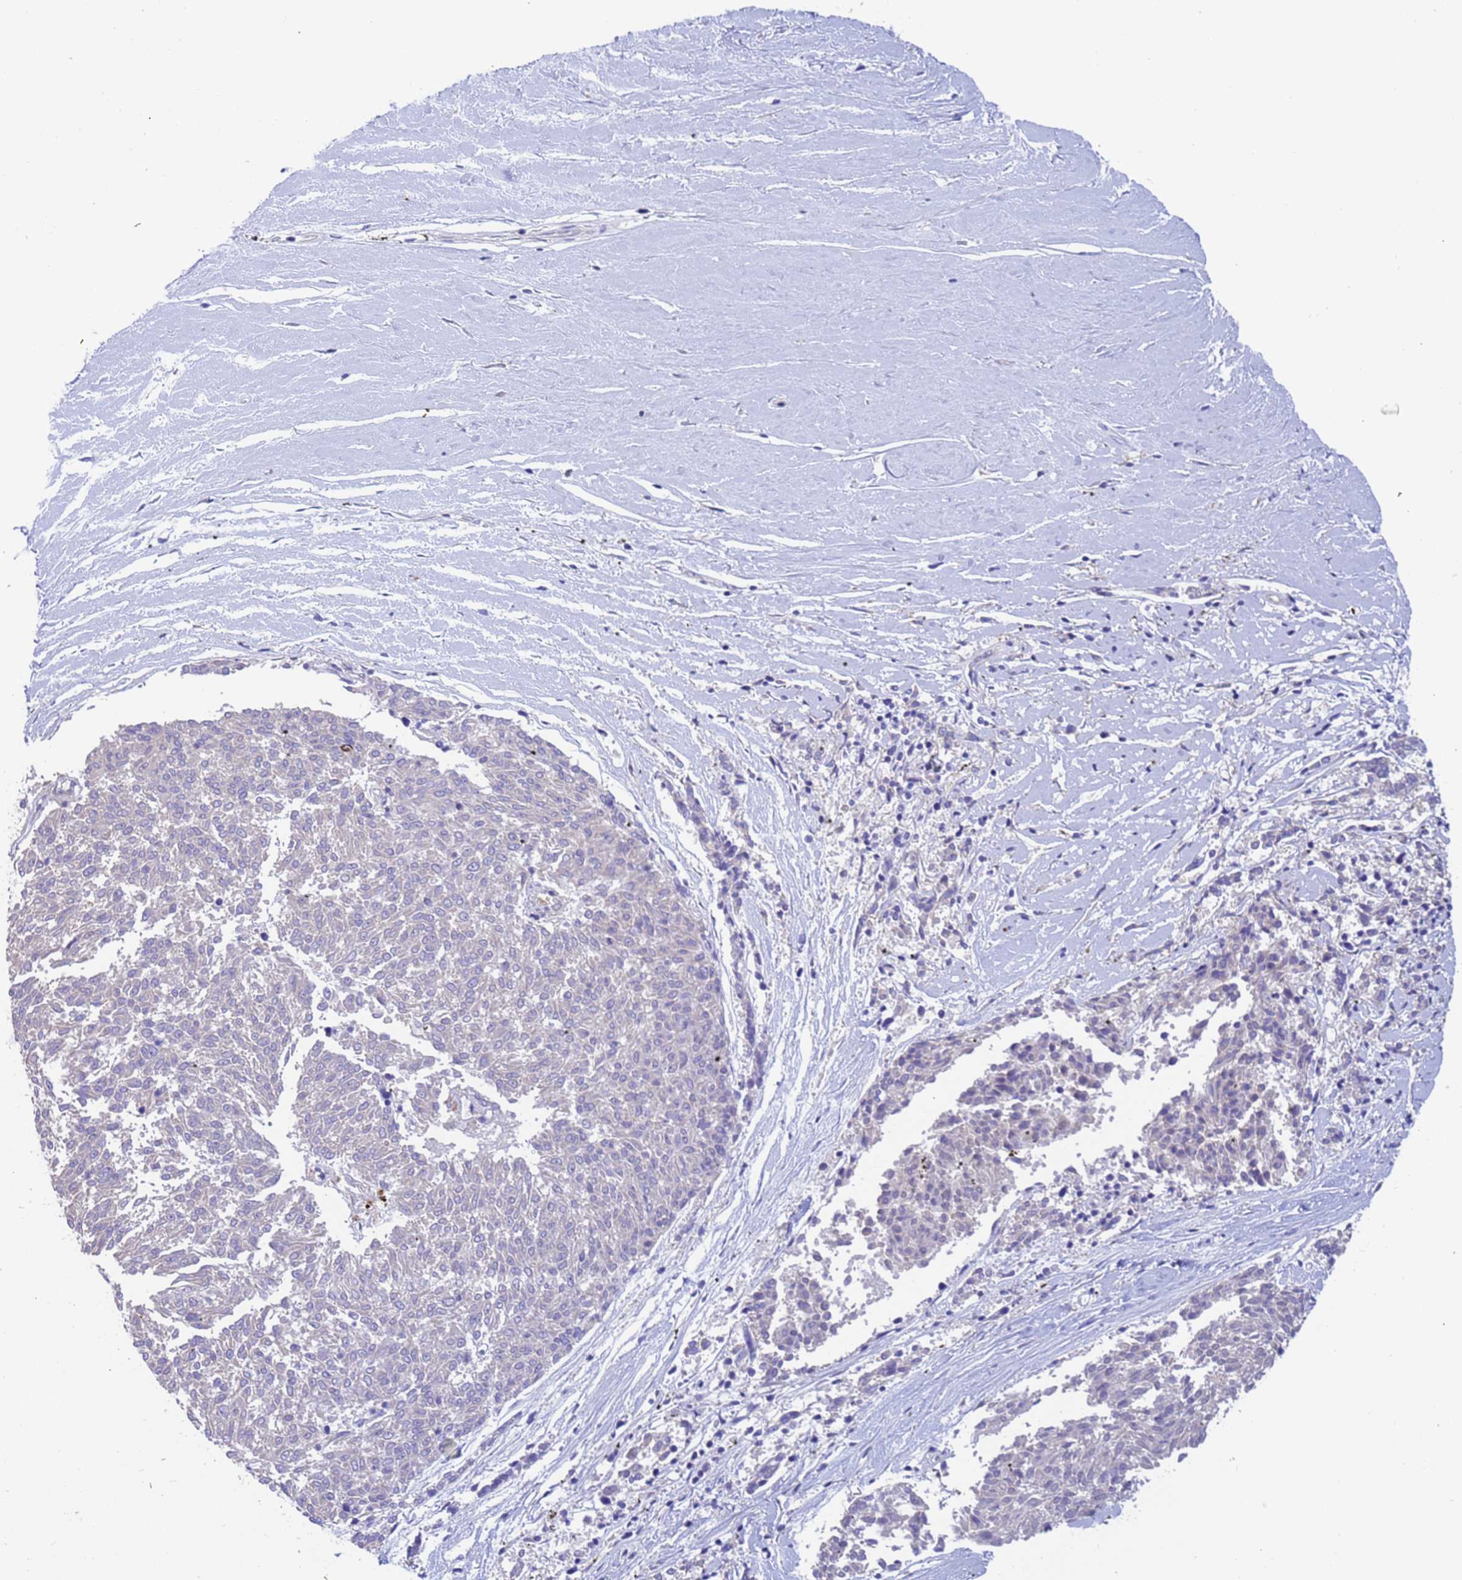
{"staining": {"intensity": "negative", "quantity": "none", "location": "none"}, "tissue": "melanoma", "cell_type": "Tumor cells", "image_type": "cancer", "snomed": [{"axis": "morphology", "description": "Malignant melanoma, NOS"}, {"axis": "topography", "description": "Skin"}], "caption": "An immunohistochemistry histopathology image of malignant melanoma is shown. There is no staining in tumor cells of malignant melanoma.", "gene": "SRL", "patient": {"sex": "female", "age": 72}}